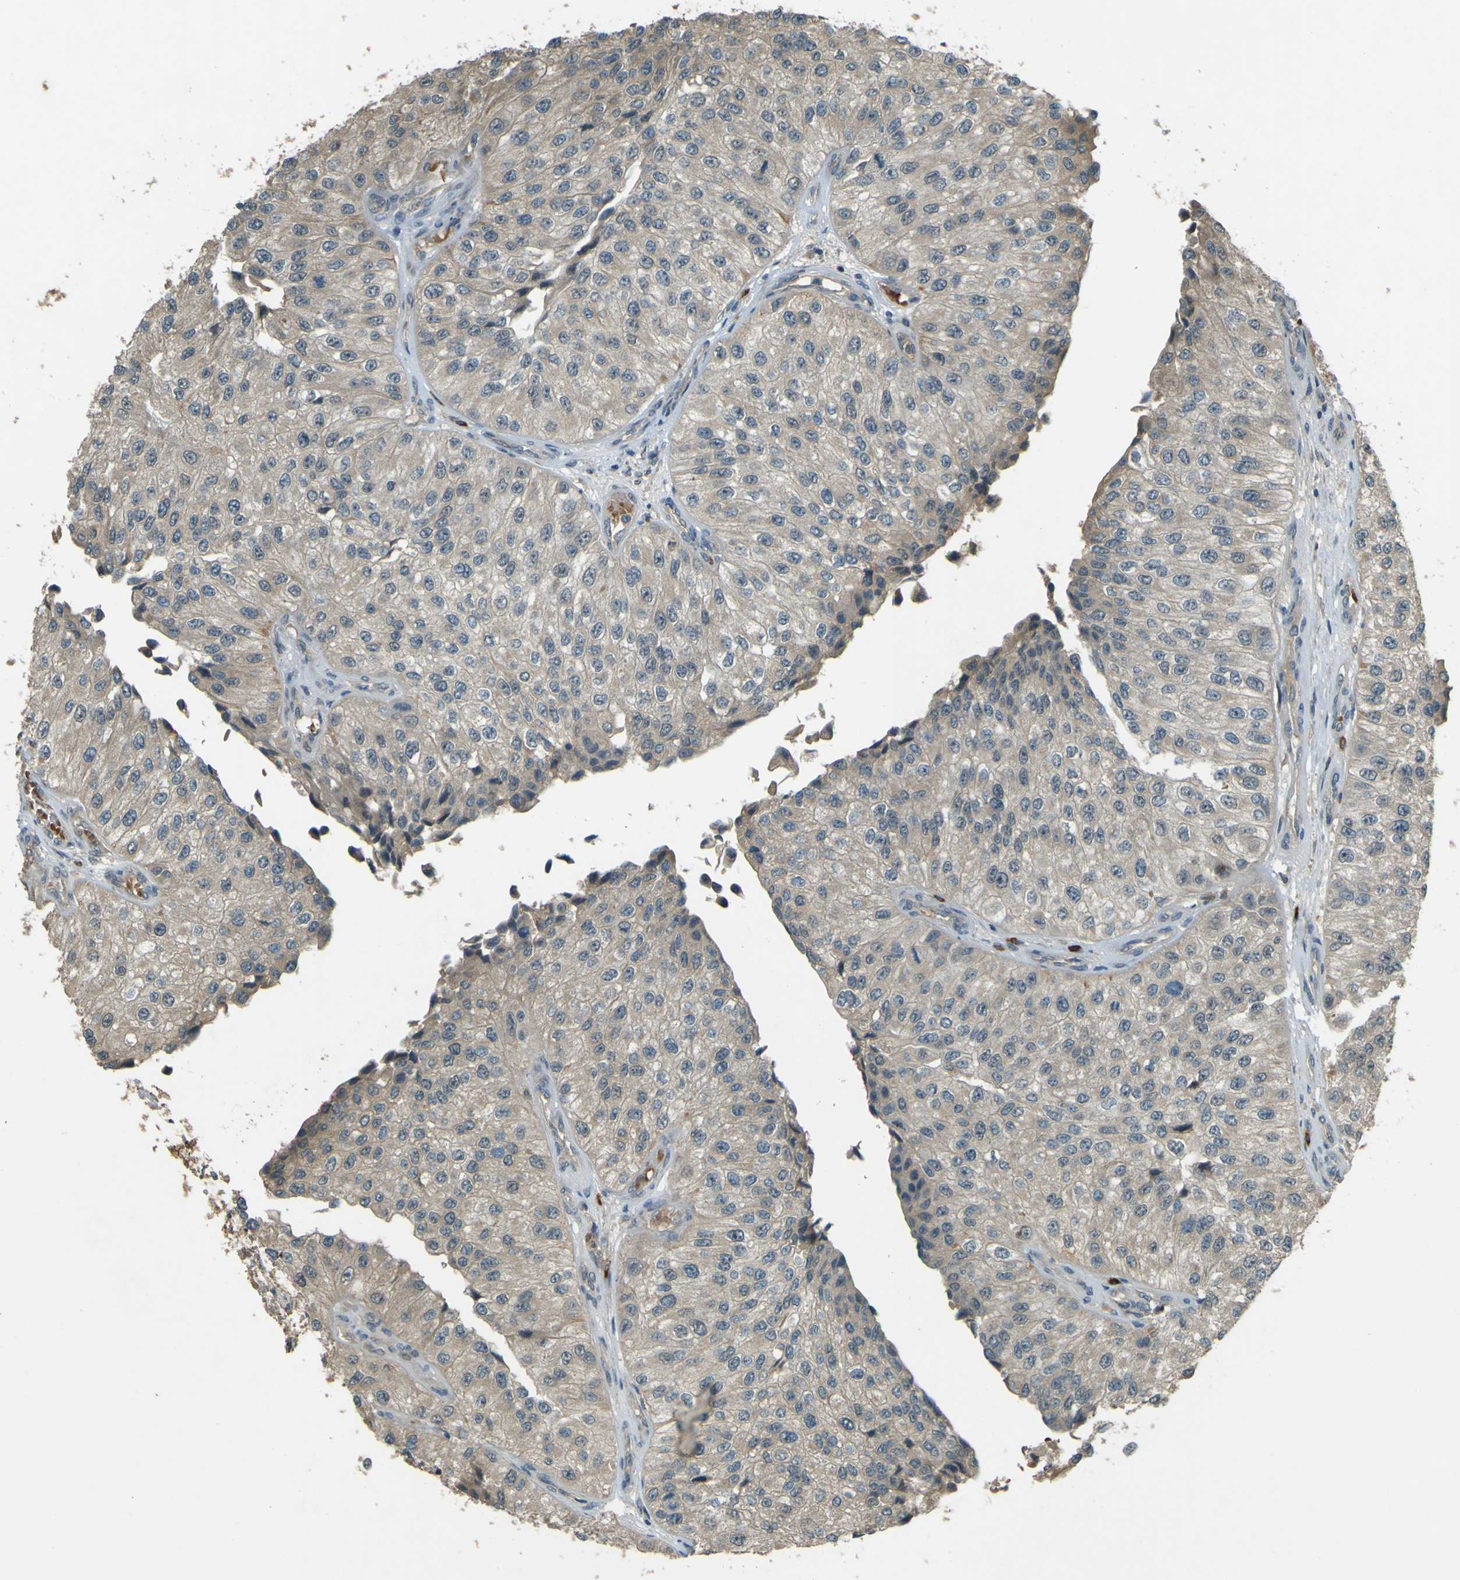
{"staining": {"intensity": "weak", "quantity": ">75%", "location": "cytoplasmic/membranous"}, "tissue": "urothelial cancer", "cell_type": "Tumor cells", "image_type": "cancer", "snomed": [{"axis": "morphology", "description": "Urothelial carcinoma, High grade"}, {"axis": "topography", "description": "Kidney"}, {"axis": "topography", "description": "Urinary bladder"}], "caption": "About >75% of tumor cells in human high-grade urothelial carcinoma exhibit weak cytoplasmic/membranous protein positivity as visualized by brown immunohistochemical staining.", "gene": "MPDZ", "patient": {"sex": "male", "age": 77}}